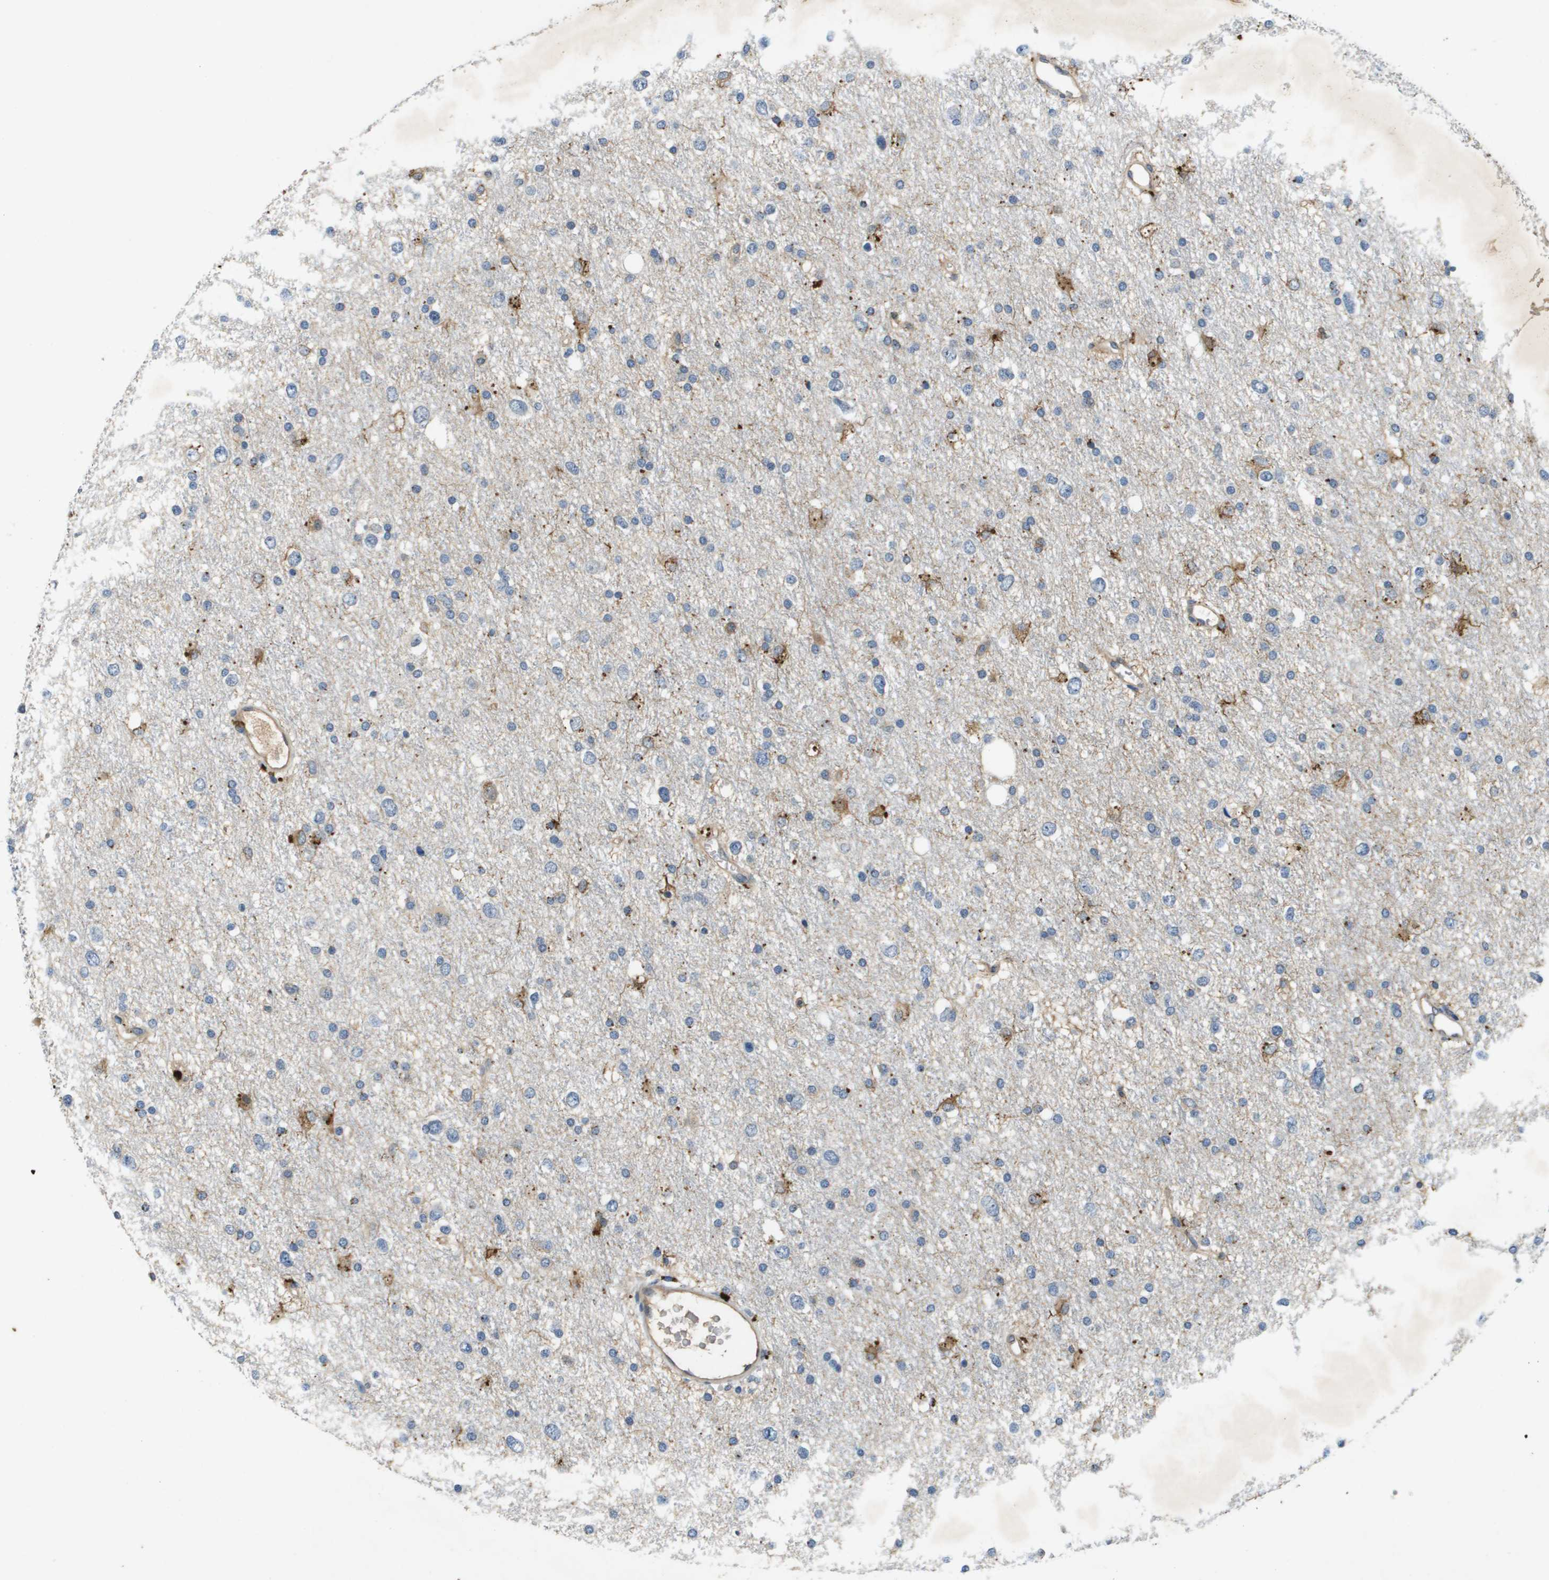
{"staining": {"intensity": "negative", "quantity": "none", "location": "none"}, "tissue": "glioma", "cell_type": "Tumor cells", "image_type": "cancer", "snomed": [{"axis": "morphology", "description": "Glioma, malignant, Low grade"}, {"axis": "topography", "description": "Brain"}], "caption": "This is a photomicrograph of immunohistochemistry (IHC) staining of low-grade glioma (malignant), which shows no staining in tumor cells. (Immunohistochemistry (ihc), brightfield microscopy, high magnification).", "gene": "PGAP3", "patient": {"sex": "female", "age": 37}}